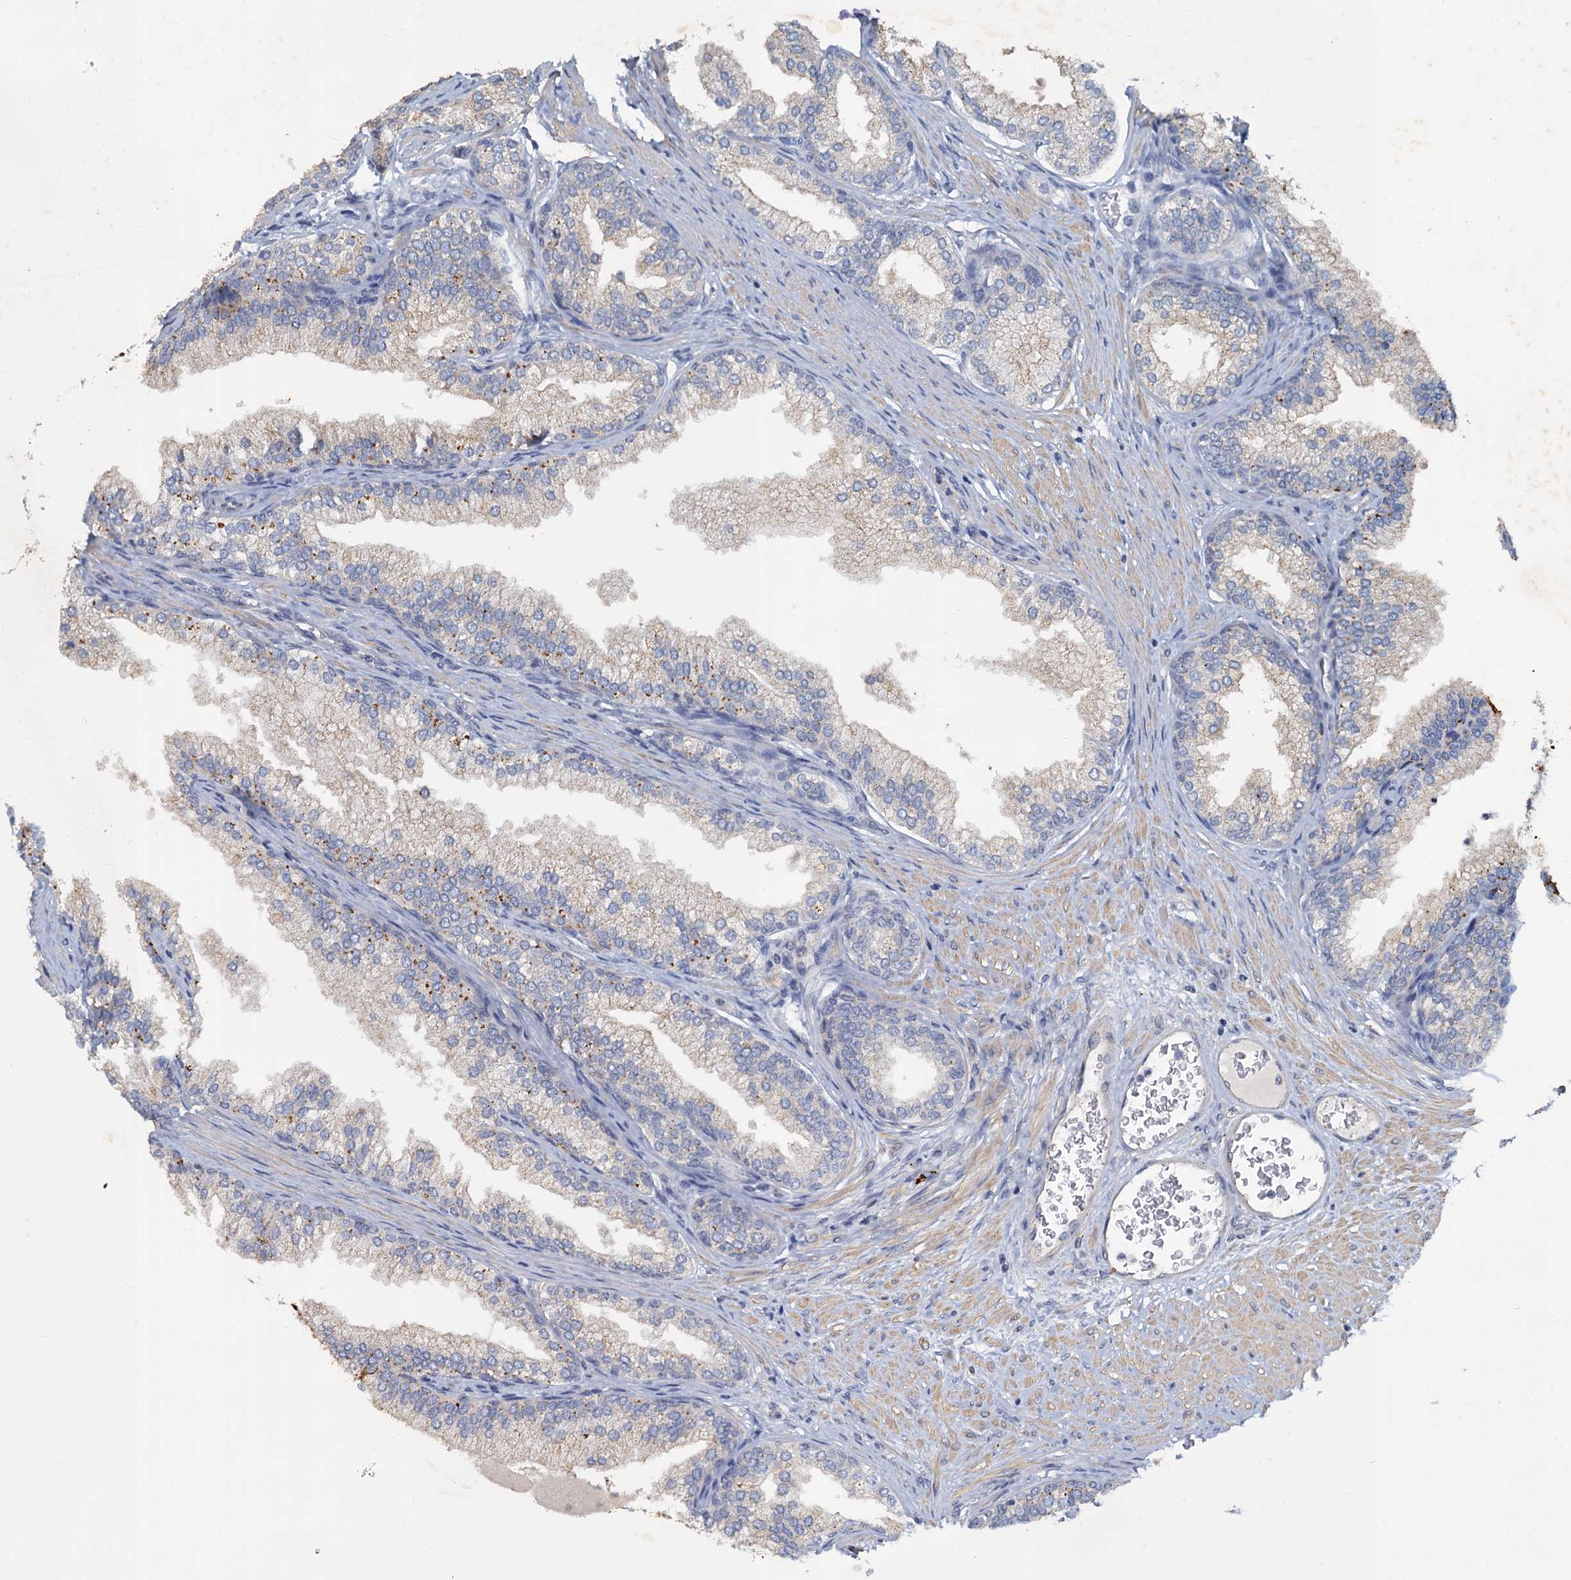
{"staining": {"intensity": "moderate", "quantity": "<25%", "location": "cytoplasmic/membranous"}, "tissue": "prostate", "cell_type": "Glandular cells", "image_type": "normal", "snomed": [{"axis": "morphology", "description": "Normal tissue, NOS"}, {"axis": "topography", "description": "Prostate"}], "caption": "Glandular cells demonstrate low levels of moderate cytoplasmic/membranous positivity in about <25% of cells in normal prostate. (Brightfield microscopy of DAB IHC at high magnification).", "gene": "SLC2A7", "patient": {"sex": "male", "age": 76}}